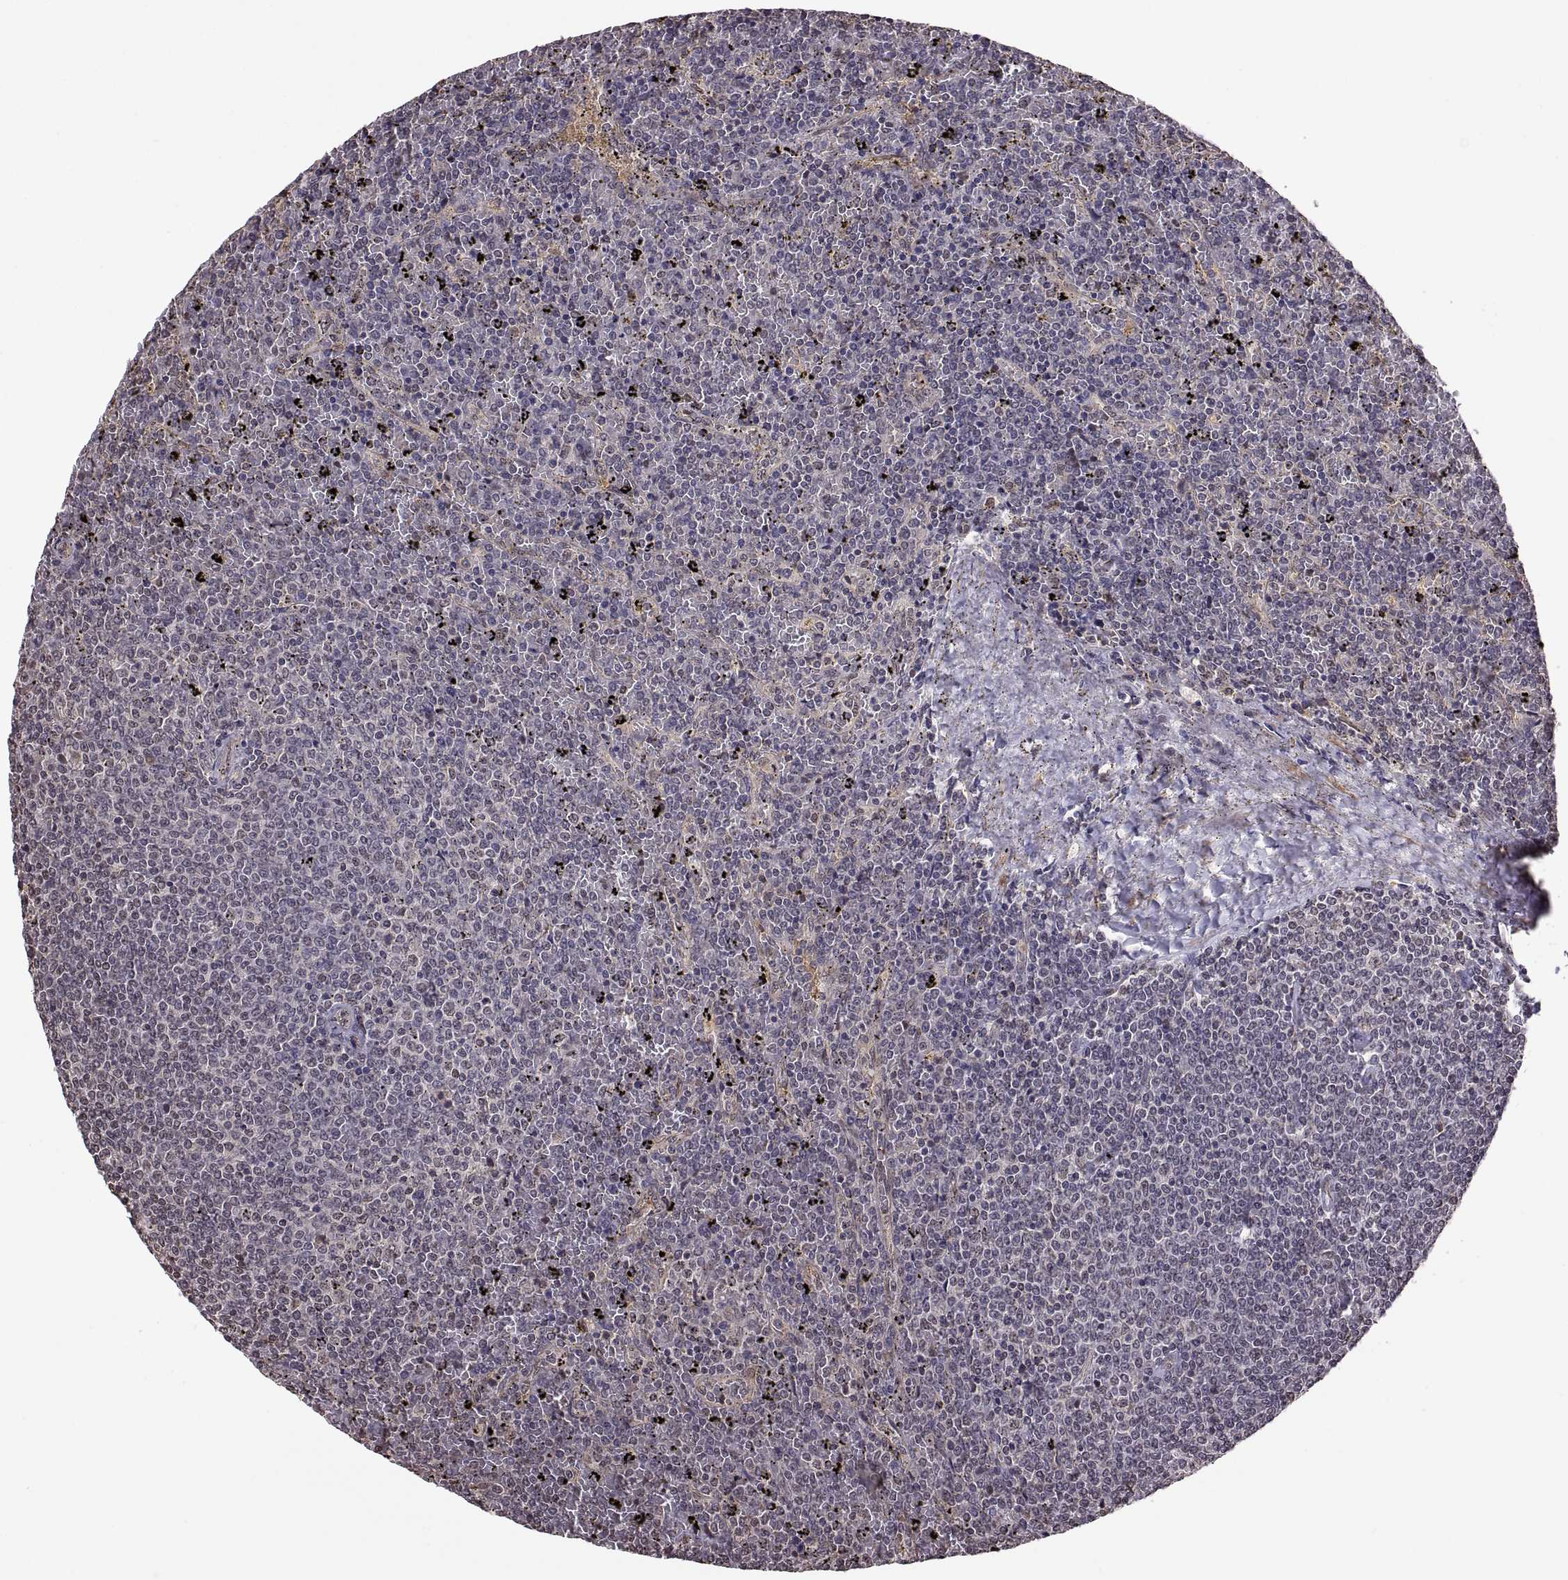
{"staining": {"intensity": "negative", "quantity": "none", "location": "none"}, "tissue": "lymphoma", "cell_type": "Tumor cells", "image_type": "cancer", "snomed": [{"axis": "morphology", "description": "Malignant lymphoma, non-Hodgkin's type, Low grade"}, {"axis": "topography", "description": "Spleen"}], "caption": "A histopathology image of lymphoma stained for a protein shows no brown staining in tumor cells. The staining is performed using DAB brown chromogen with nuclei counter-stained in using hematoxylin.", "gene": "ARRB1", "patient": {"sex": "female", "age": 77}}